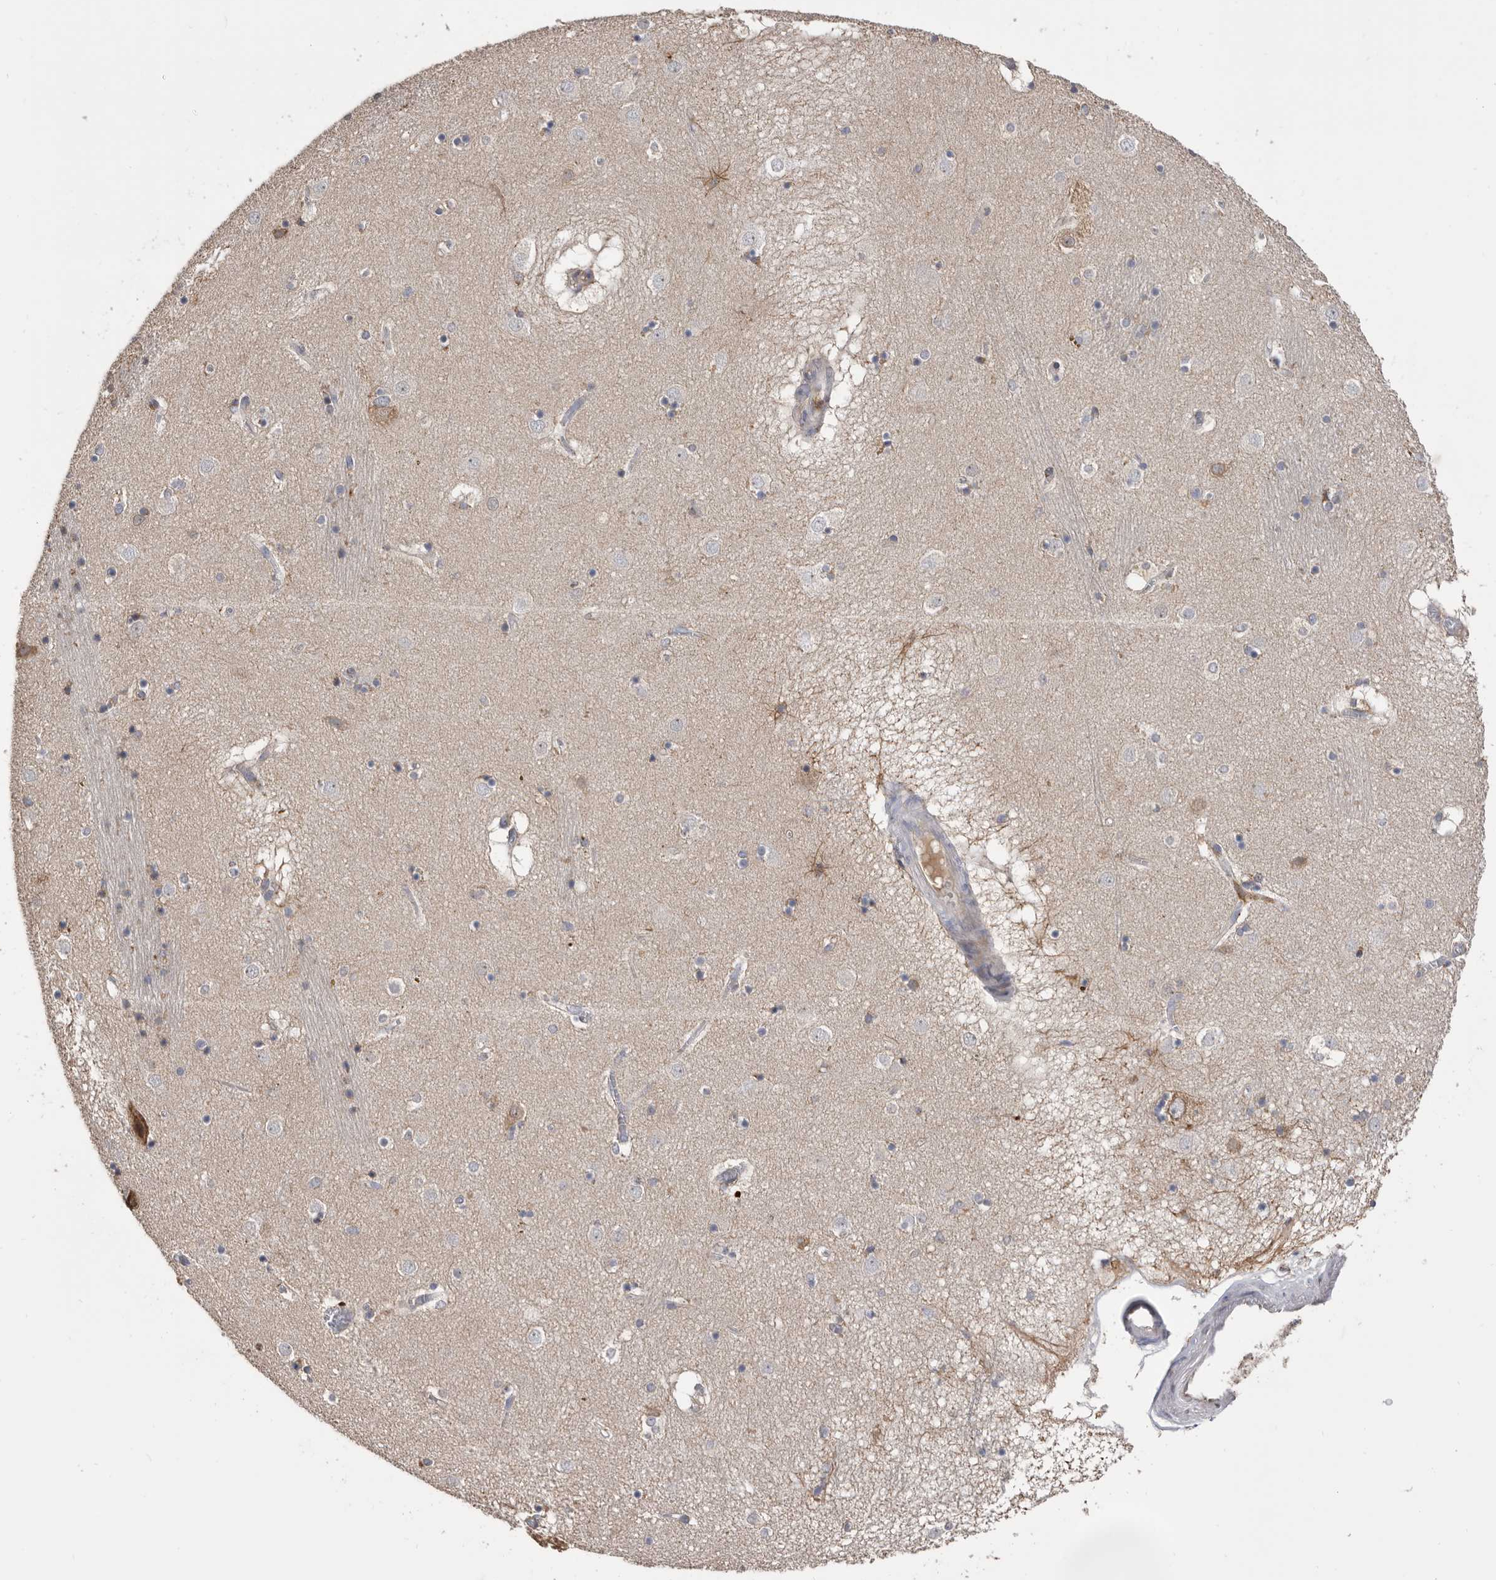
{"staining": {"intensity": "moderate", "quantity": "<25%", "location": "cytoplasmic/membranous"}, "tissue": "caudate", "cell_type": "Glial cells", "image_type": "normal", "snomed": [{"axis": "morphology", "description": "Normal tissue, NOS"}, {"axis": "topography", "description": "Lateral ventricle wall"}], "caption": "Glial cells show moderate cytoplasmic/membranous positivity in approximately <25% of cells in benign caudate. (brown staining indicates protein expression, while blue staining denotes nuclei).", "gene": "CRISPLD2", "patient": {"sex": "male", "age": 70}}